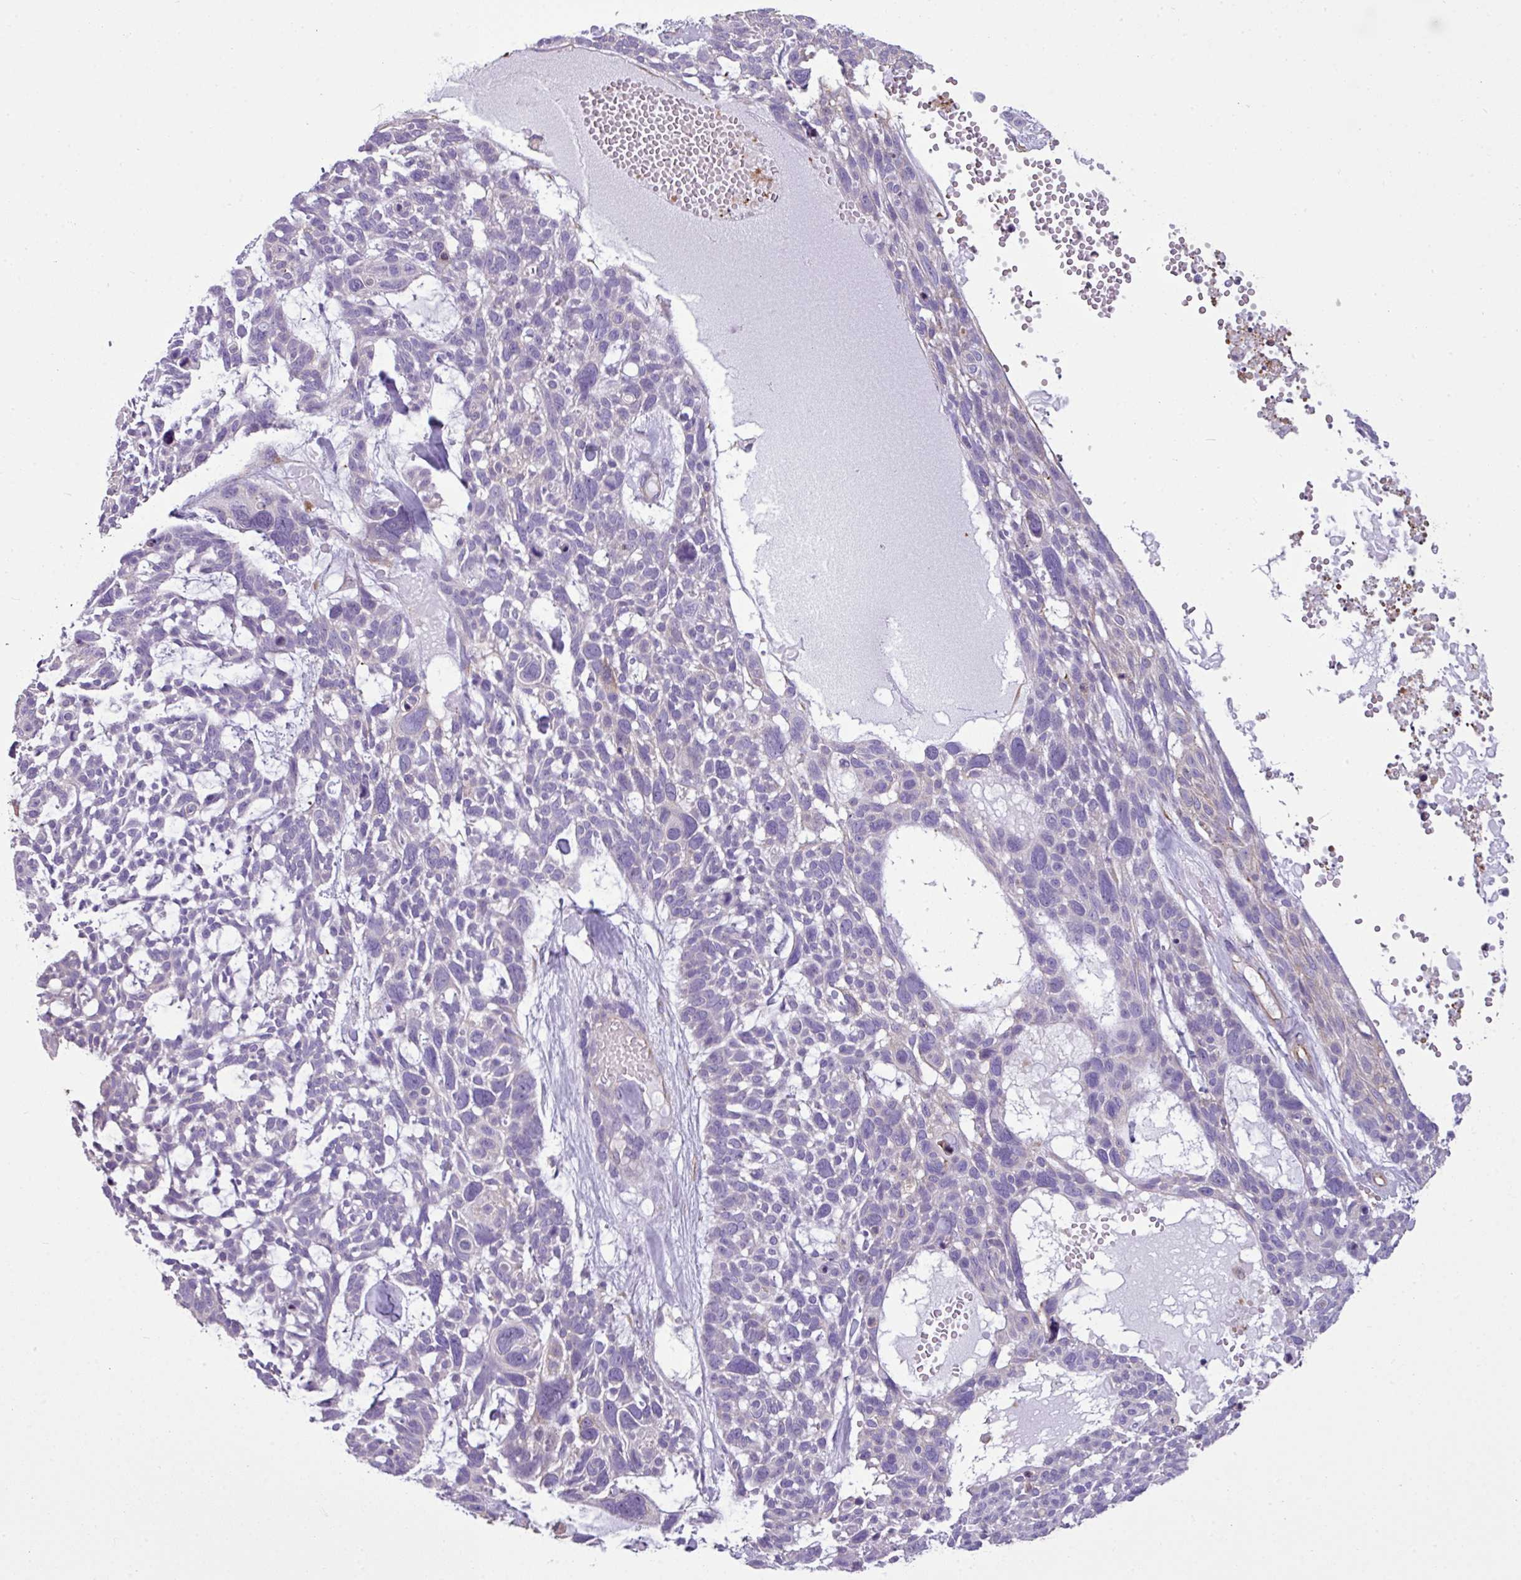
{"staining": {"intensity": "negative", "quantity": "none", "location": "none"}, "tissue": "skin cancer", "cell_type": "Tumor cells", "image_type": "cancer", "snomed": [{"axis": "morphology", "description": "Basal cell carcinoma"}, {"axis": "topography", "description": "Skin"}], "caption": "Basal cell carcinoma (skin) stained for a protein using immunohistochemistry shows no positivity tumor cells.", "gene": "XNDC1N", "patient": {"sex": "male", "age": 88}}